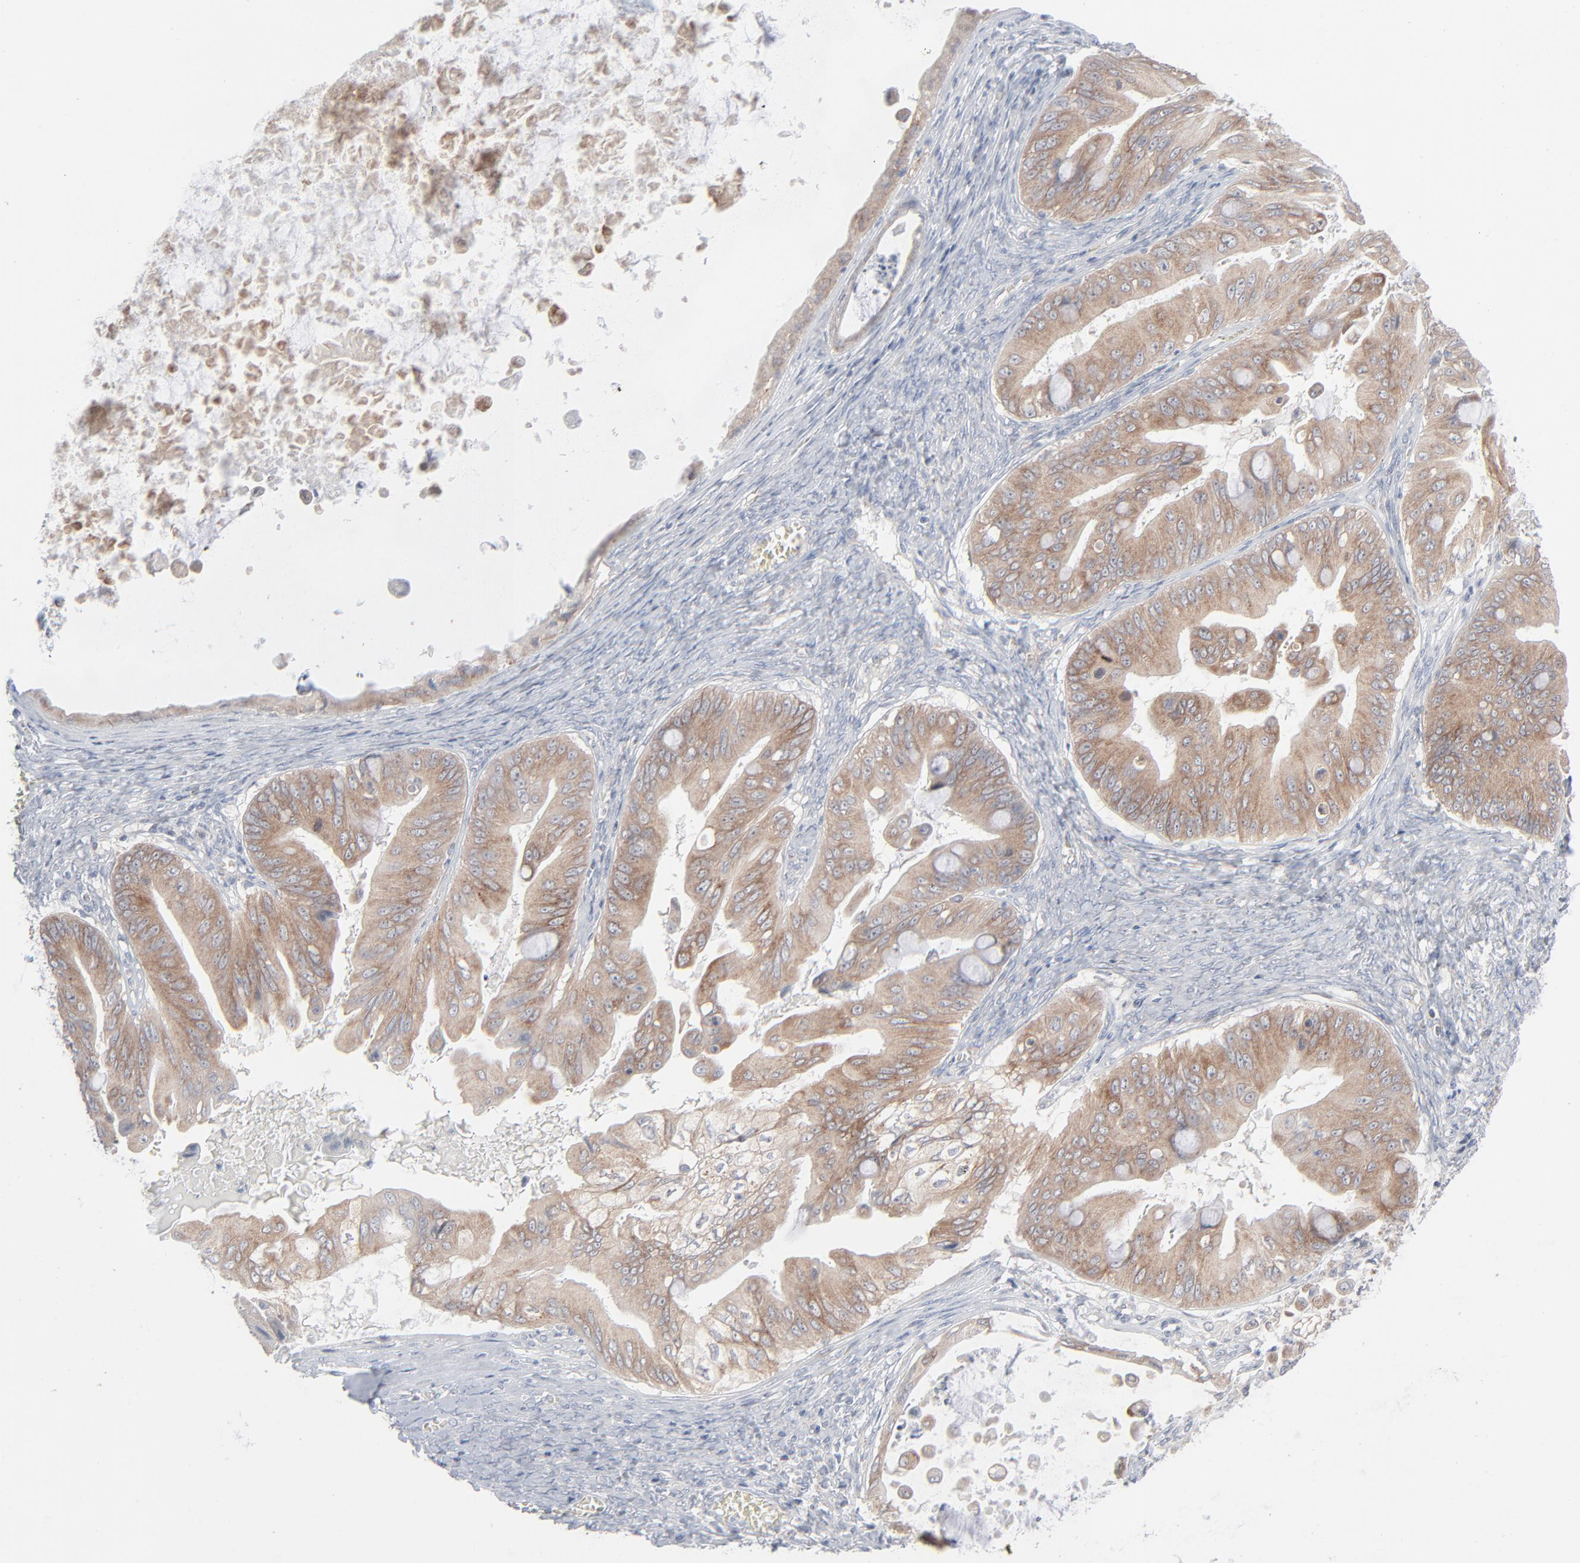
{"staining": {"intensity": "moderate", "quantity": ">75%", "location": "cytoplasmic/membranous"}, "tissue": "ovarian cancer", "cell_type": "Tumor cells", "image_type": "cancer", "snomed": [{"axis": "morphology", "description": "Cystadenocarcinoma, mucinous, NOS"}, {"axis": "topography", "description": "Ovary"}], "caption": "Immunohistochemical staining of mucinous cystadenocarcinoma (ovarian) exhibits medium levels of moderate cytoplasmic/membranous positivity in approximately >75% of tumor cells. (Brightfield microscopy of DAB IHC at high magnification).", "gene": "KDSR", "patient": {"sex": "female", "age": 37}}